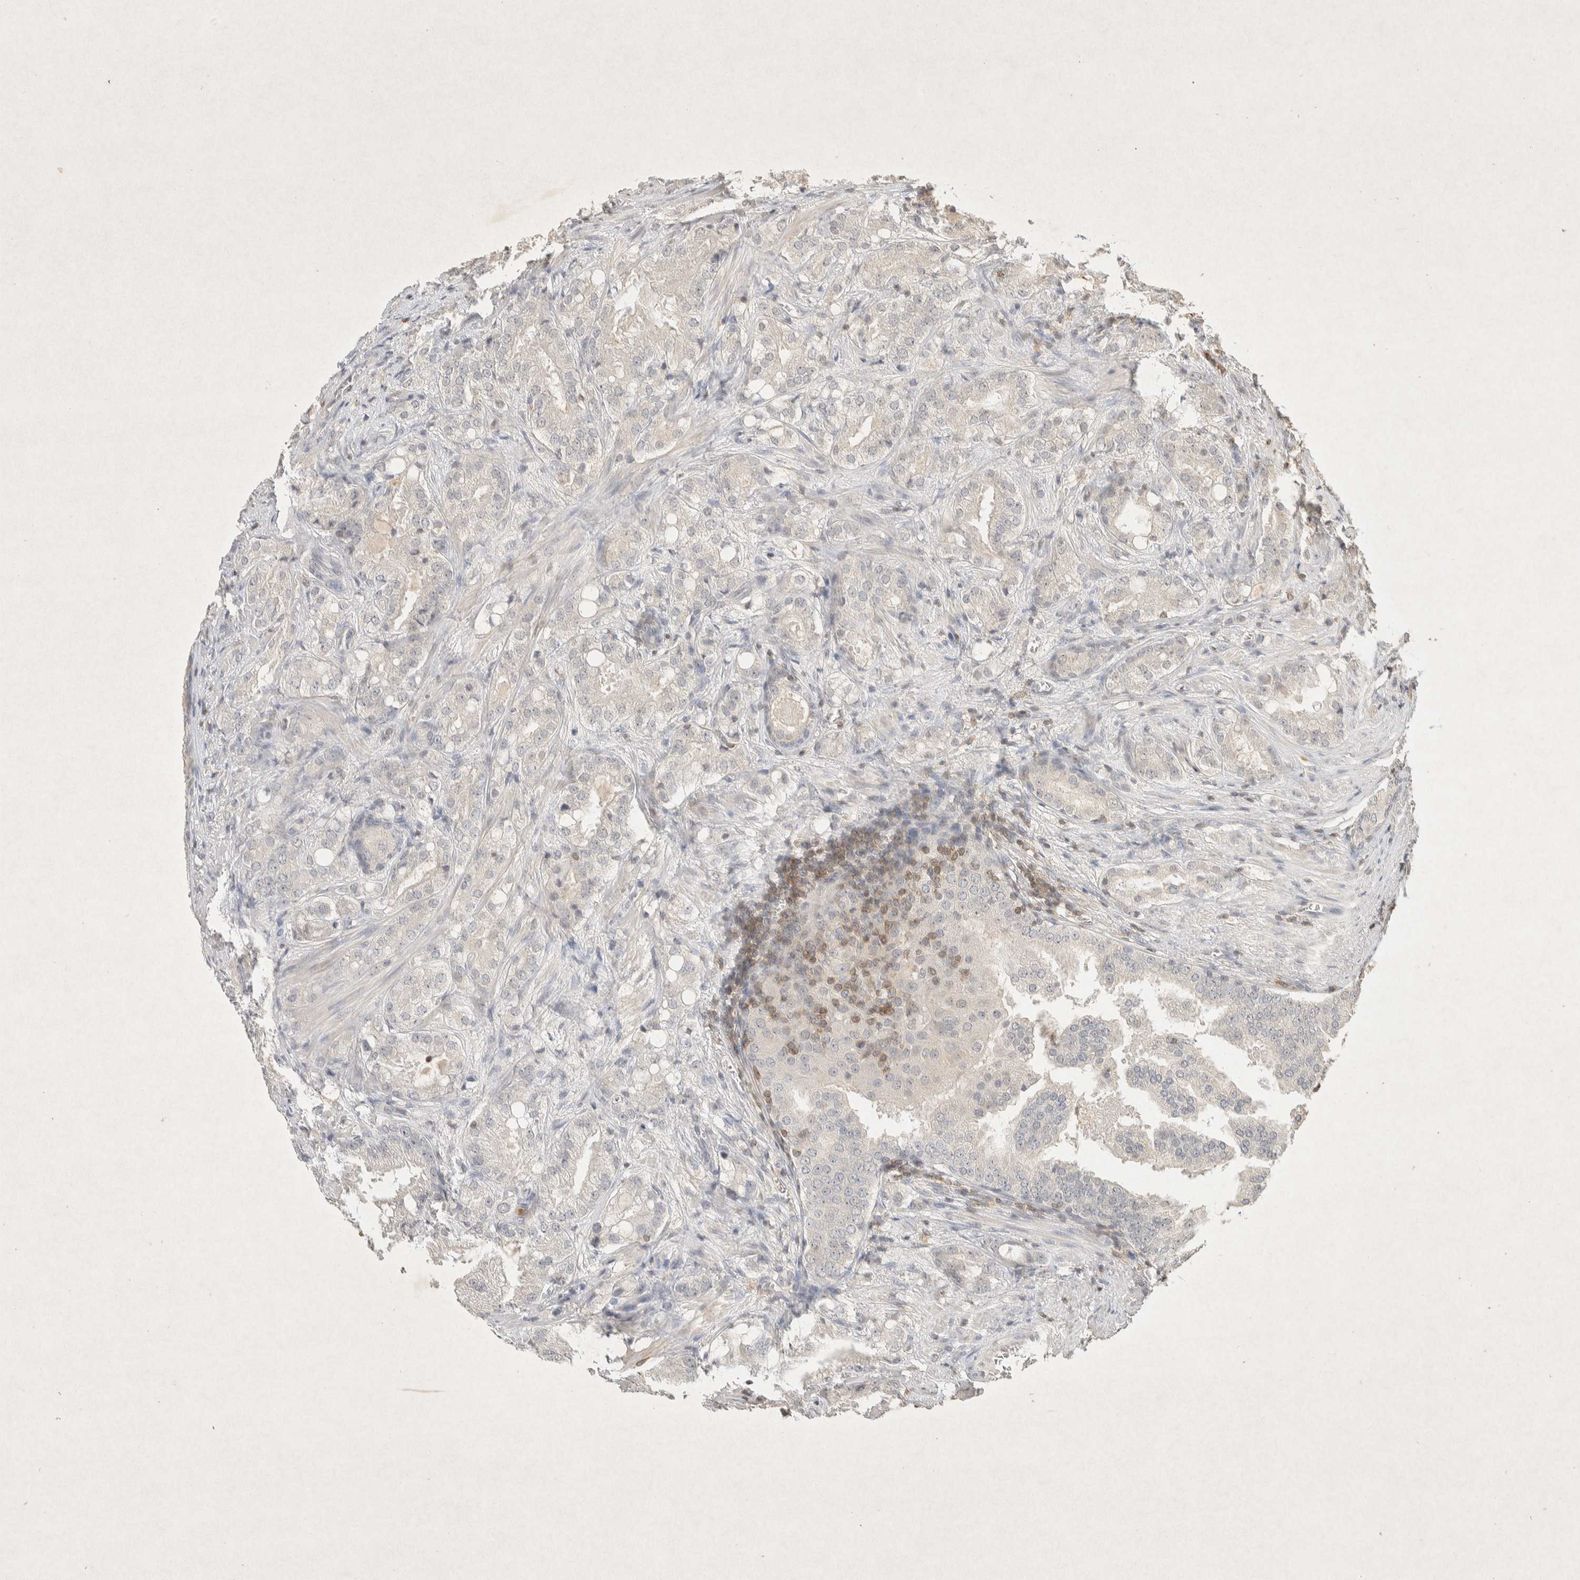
{"staining": {"intensity": "negative", "quantity": "none", "location": "none"}, "tissue": "prostate cancer", "cell_type": "Tumor cells", "image_type": "cancer", "snomed": [{"axis": "morphology", "description": "Adenocarcinoma, High grade"}, {"axis": "topography", "description": "Prostate"}], "caption": "Prostate cancer stained for a protein using immunohistochemistry exhibits no staining tumor cells.", "gene": "RAC2", "patient": {"sex": "male", "age": 64}}